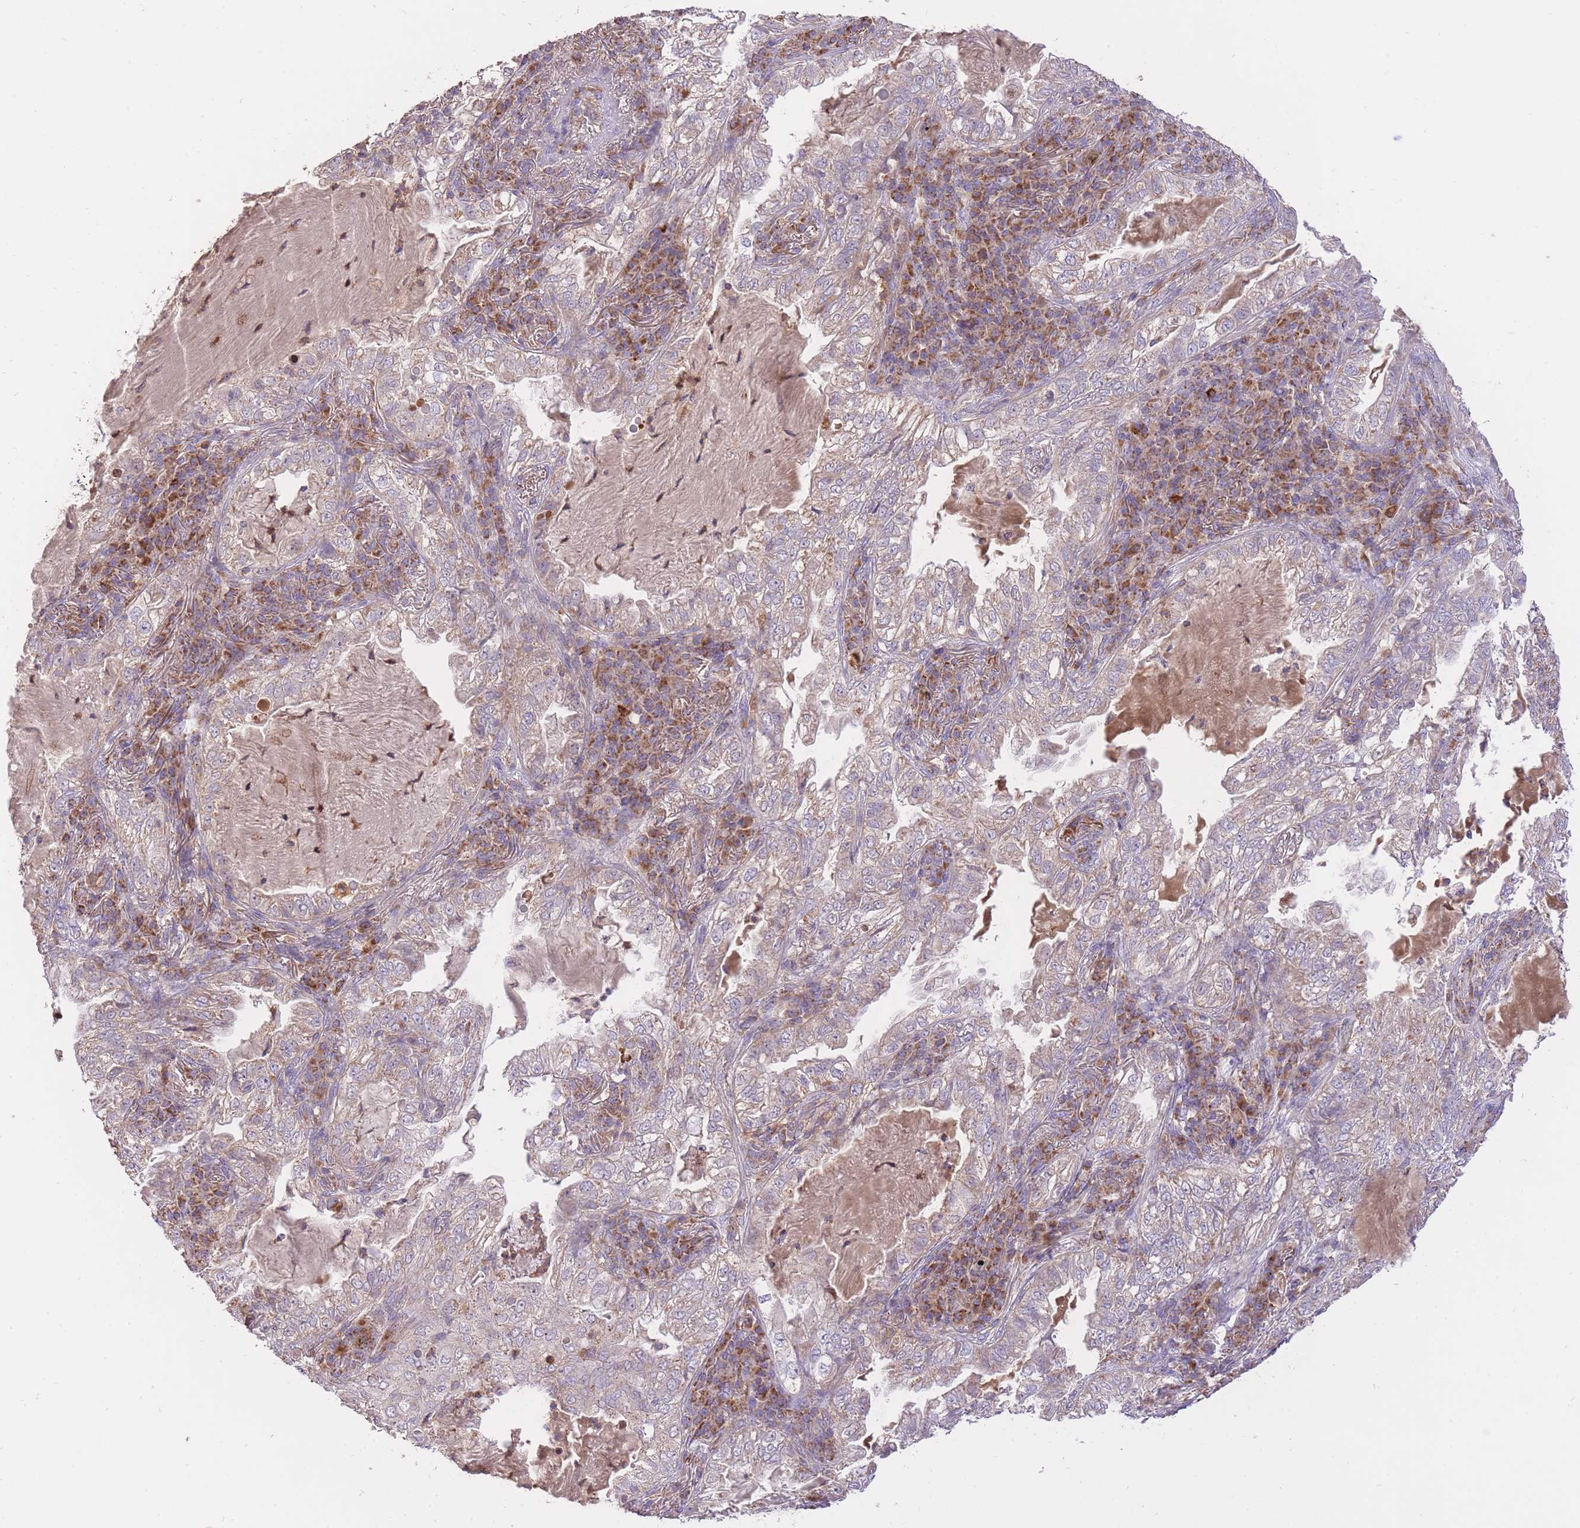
{"staining": {"intensity": "weak", "quantity": "25%-75%", "location": "cytoplasmic/membranous"}, "tissue": "lung cancer", "cell_type": "Tumor cells", "image_type": "cancer", "snomed": [{"axis": "morphology", "description": "Adenocarcinoma, NOS"}, {"axis": "topography", "description": "Lung"}], "caption": "Immunohistochemical staining of adenocarcinoma (lung) exhibits low levels of weak cytoplasmic/membranous protein staining in about 25%-75% of tumor cells. (IHC, brightfield microscopy, high magnification).", "gene": "PREP", "patient": {"sex": "female", "age": 73}}